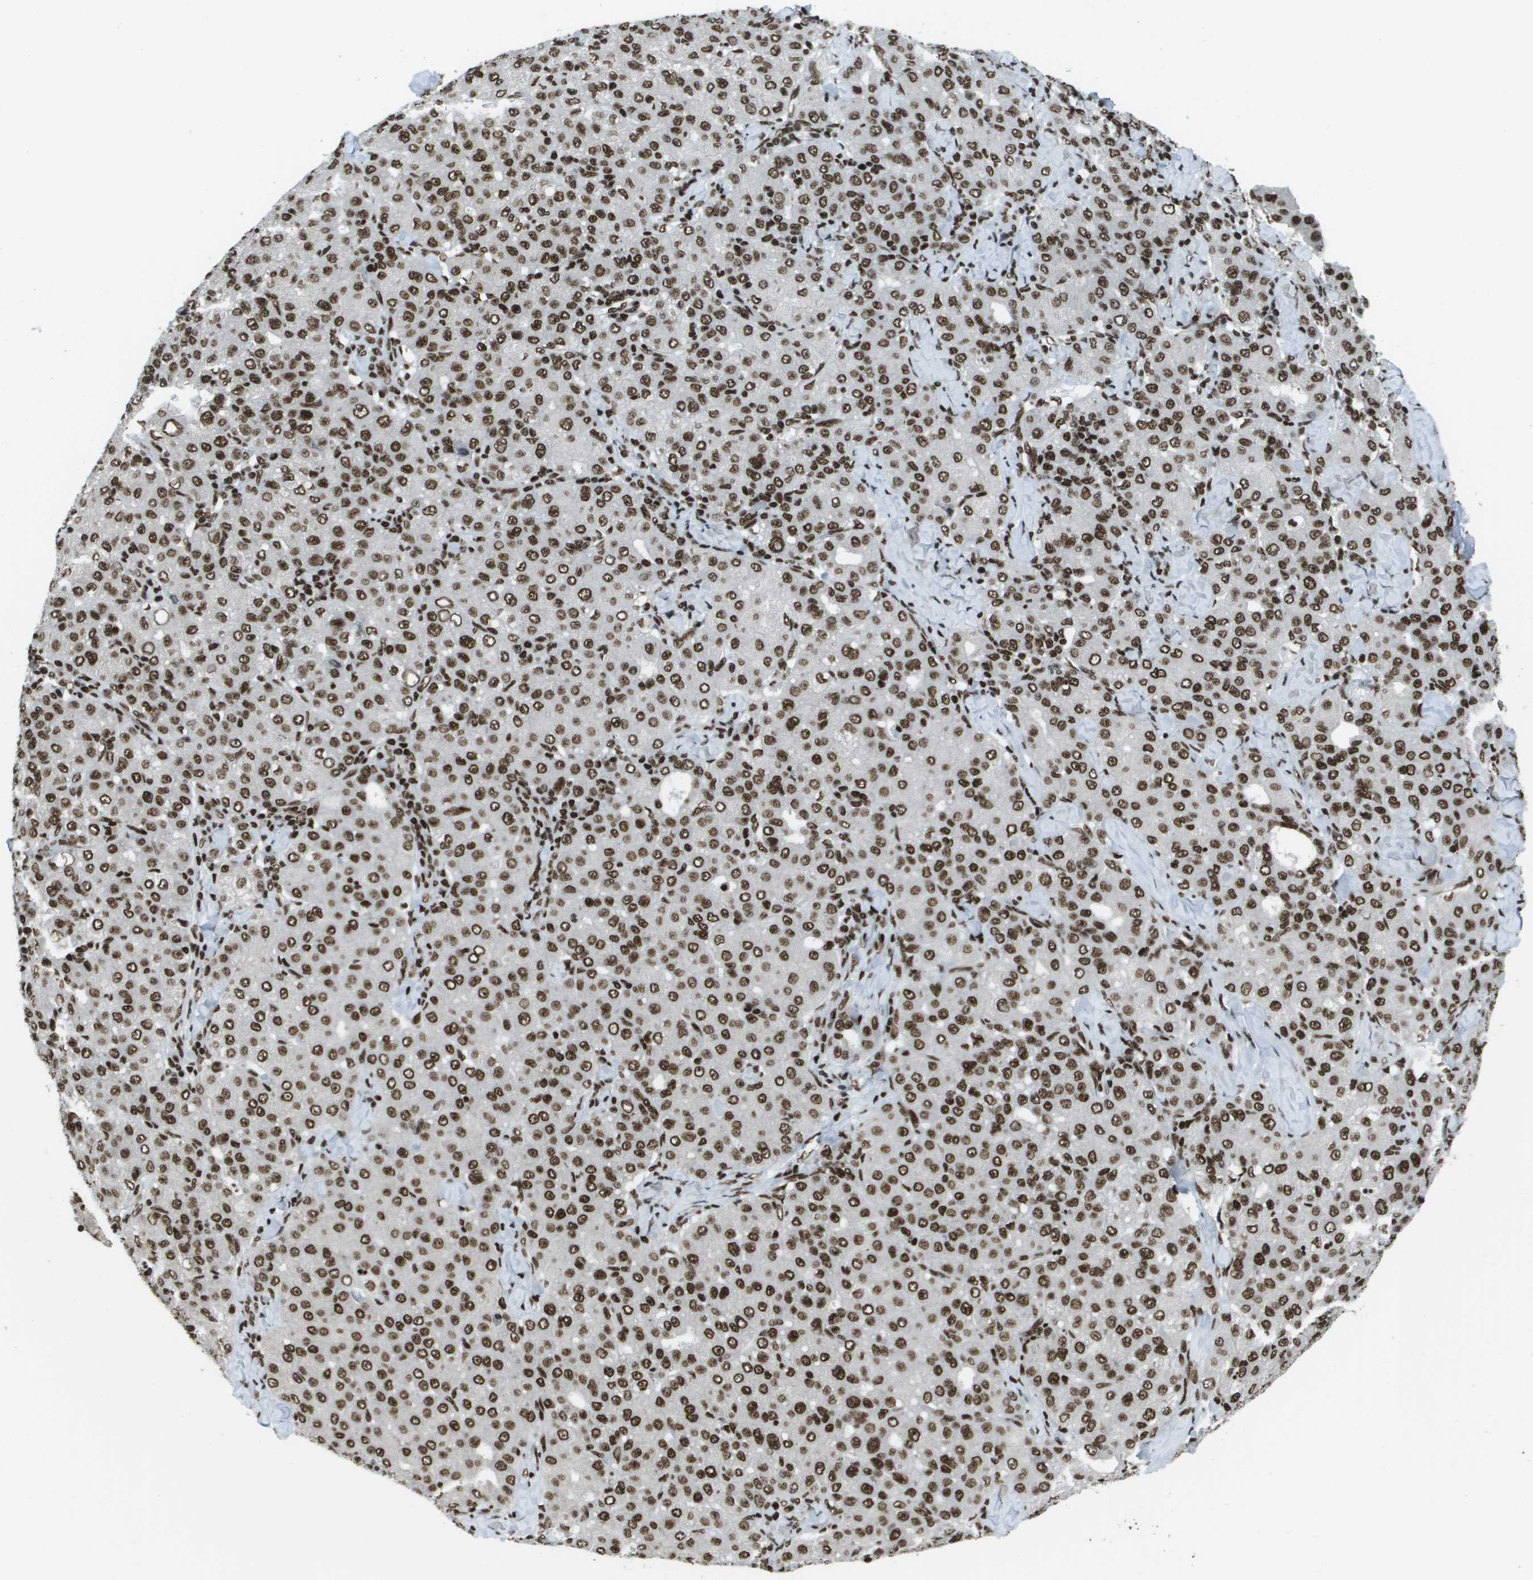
{"staining": {"intensity": "strong", "quantity": ">75%", "location": "nuclear"}, "tissue": "liver cancer", "cell_type": "Tumor cells", "image_type": "cancer", "snomed": [{"axis": "morphology", "description": "Carcinoma, Hepatocellular, NOS"}, {"axis": "topography", "description": "Liver"}], "caption": "IHC (DAB) staining of human liver cancer (hepatocellular carcinoma) displays strong nuclear protein staining in about >75% of tumor cells. The staining is performed using DAB brown chromogen to label protein expression. The nuclei are counter-stained blue using hematoxylin.", "gene": "GLYR1", "patient": {"sex": "male", "age": 65}}